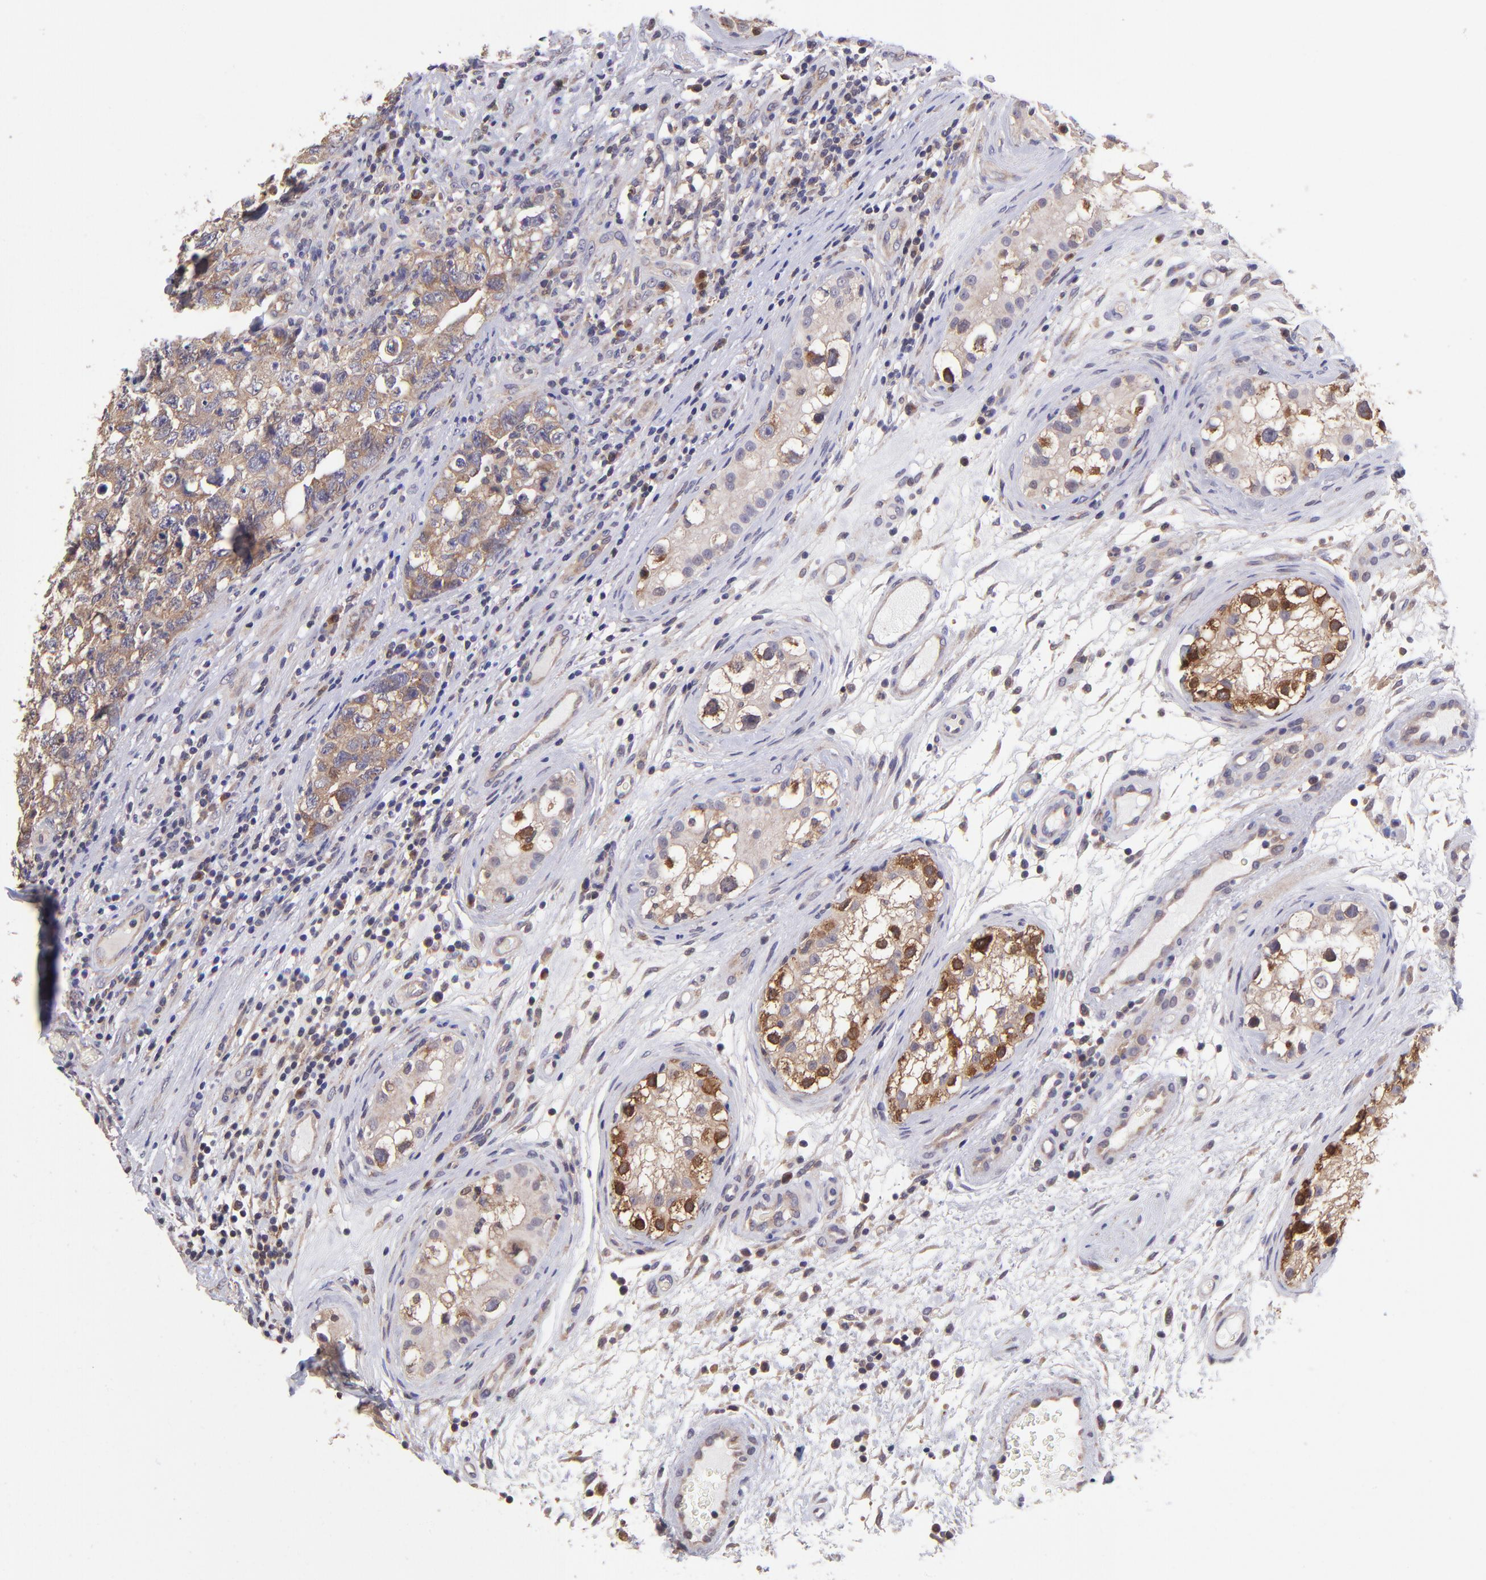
{"staining": {"intensity": "weak", "quantity": ">75%", "location": "cytoplasmic/membranous"}, "tissue": "testis cancer", "cell_type": "Tumor cells", "image_type": "cancer", "snomed": [{"axis": "morphology", "description": "Carcinoma, Embryonal, NOS"}, {"axis": "topography", "description": "Testis"}], "caption": "Approximately >75% of tumor cells in human testis embryonal carcinoma exhibit weak cytoplasmic/membranous protein expression as visualized by brown immunohistochemical staining.", "gene": "NSF", "patient": {"sex": "male", "age": 31}}